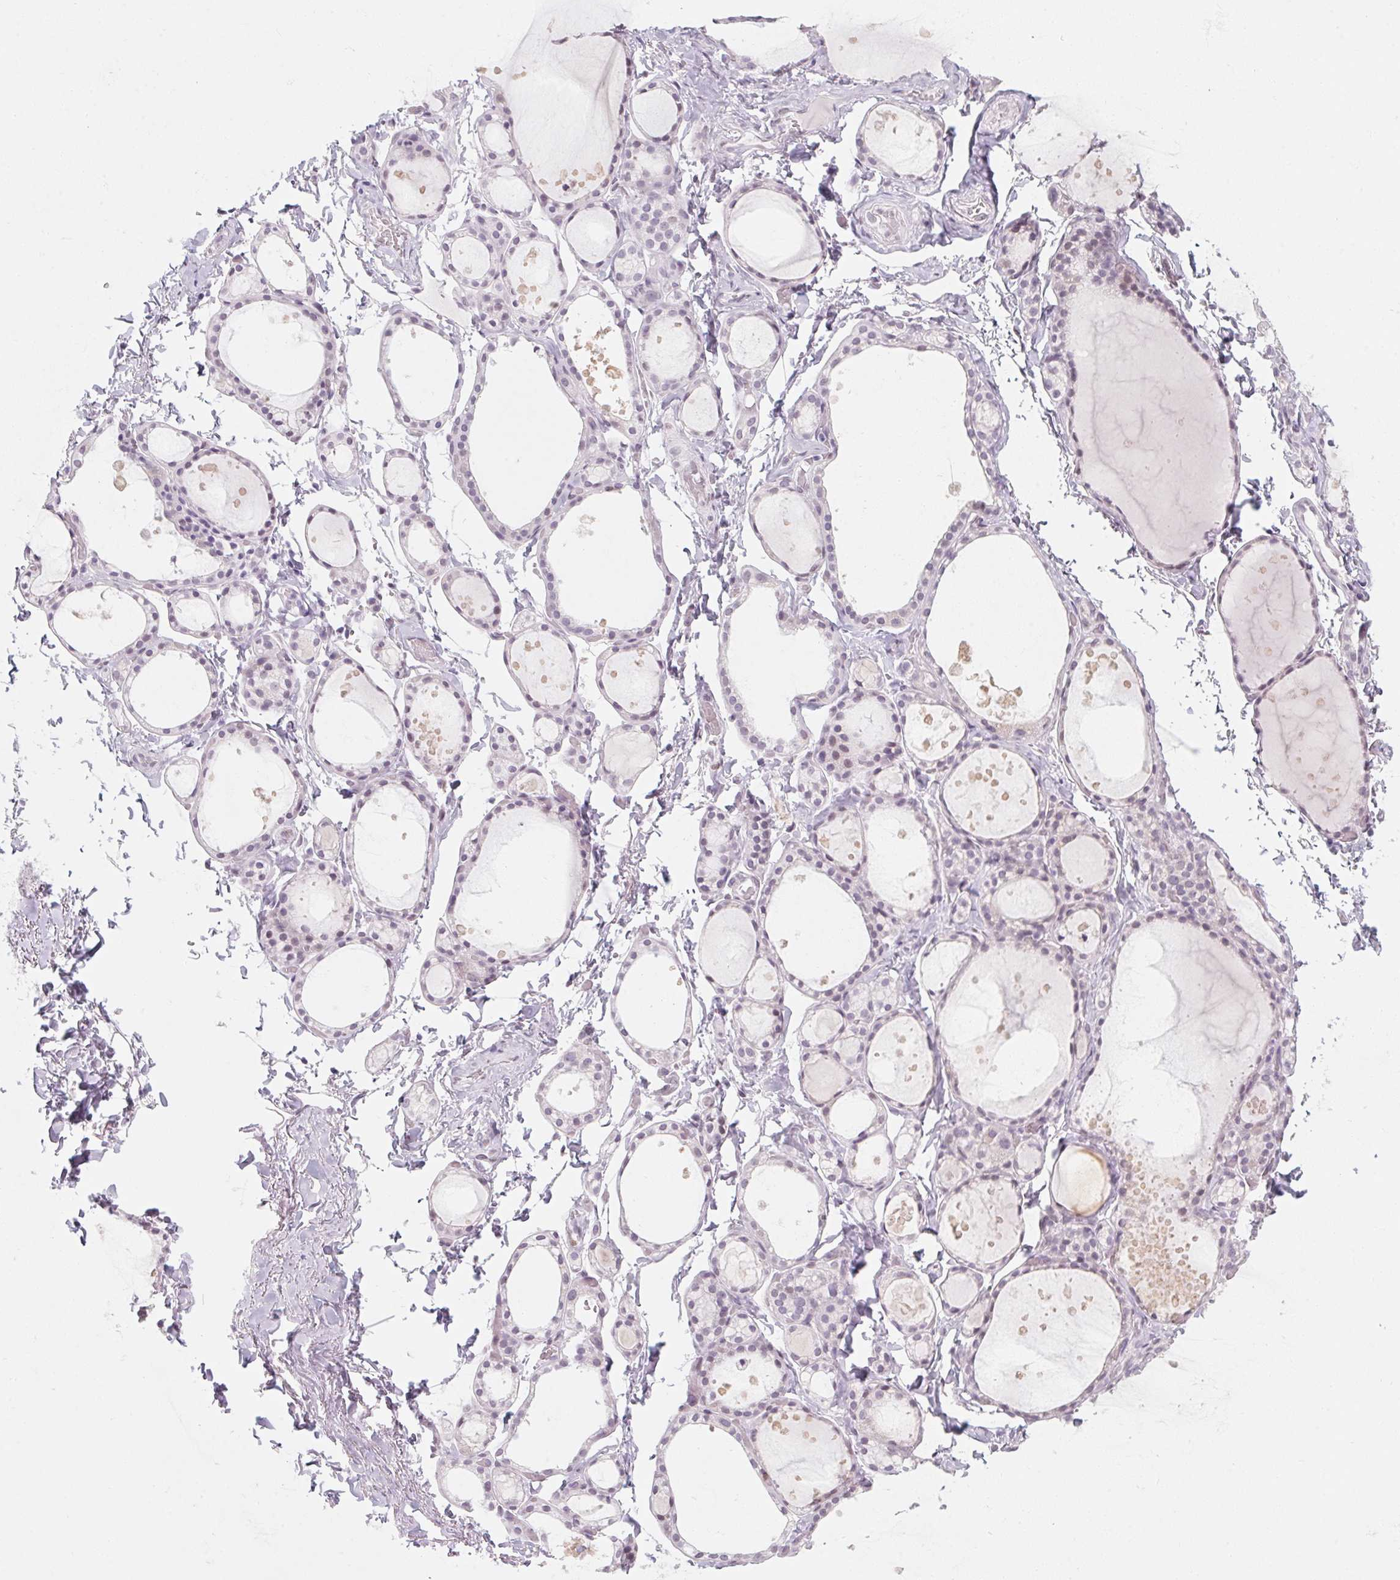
{"staining": {"intensity": "negative", "quantity": "none", "location": "none"}, "tissue": "thyroid gland", "cell_type": "Glandular cells", "image_type": "normal", "snomed": [{"axis": "morphology", "description": "Normal tissue, NOS"}, {"axis": "topography", "description": "Thyroid gland"}], "caption": "This is a histopathology image of immunohistochemistry staining of normal thyroid gland, which shows no positivity in glandular cells.", "gene": "KCNQ2", "patient": {"sex": "male", "age": 68}}